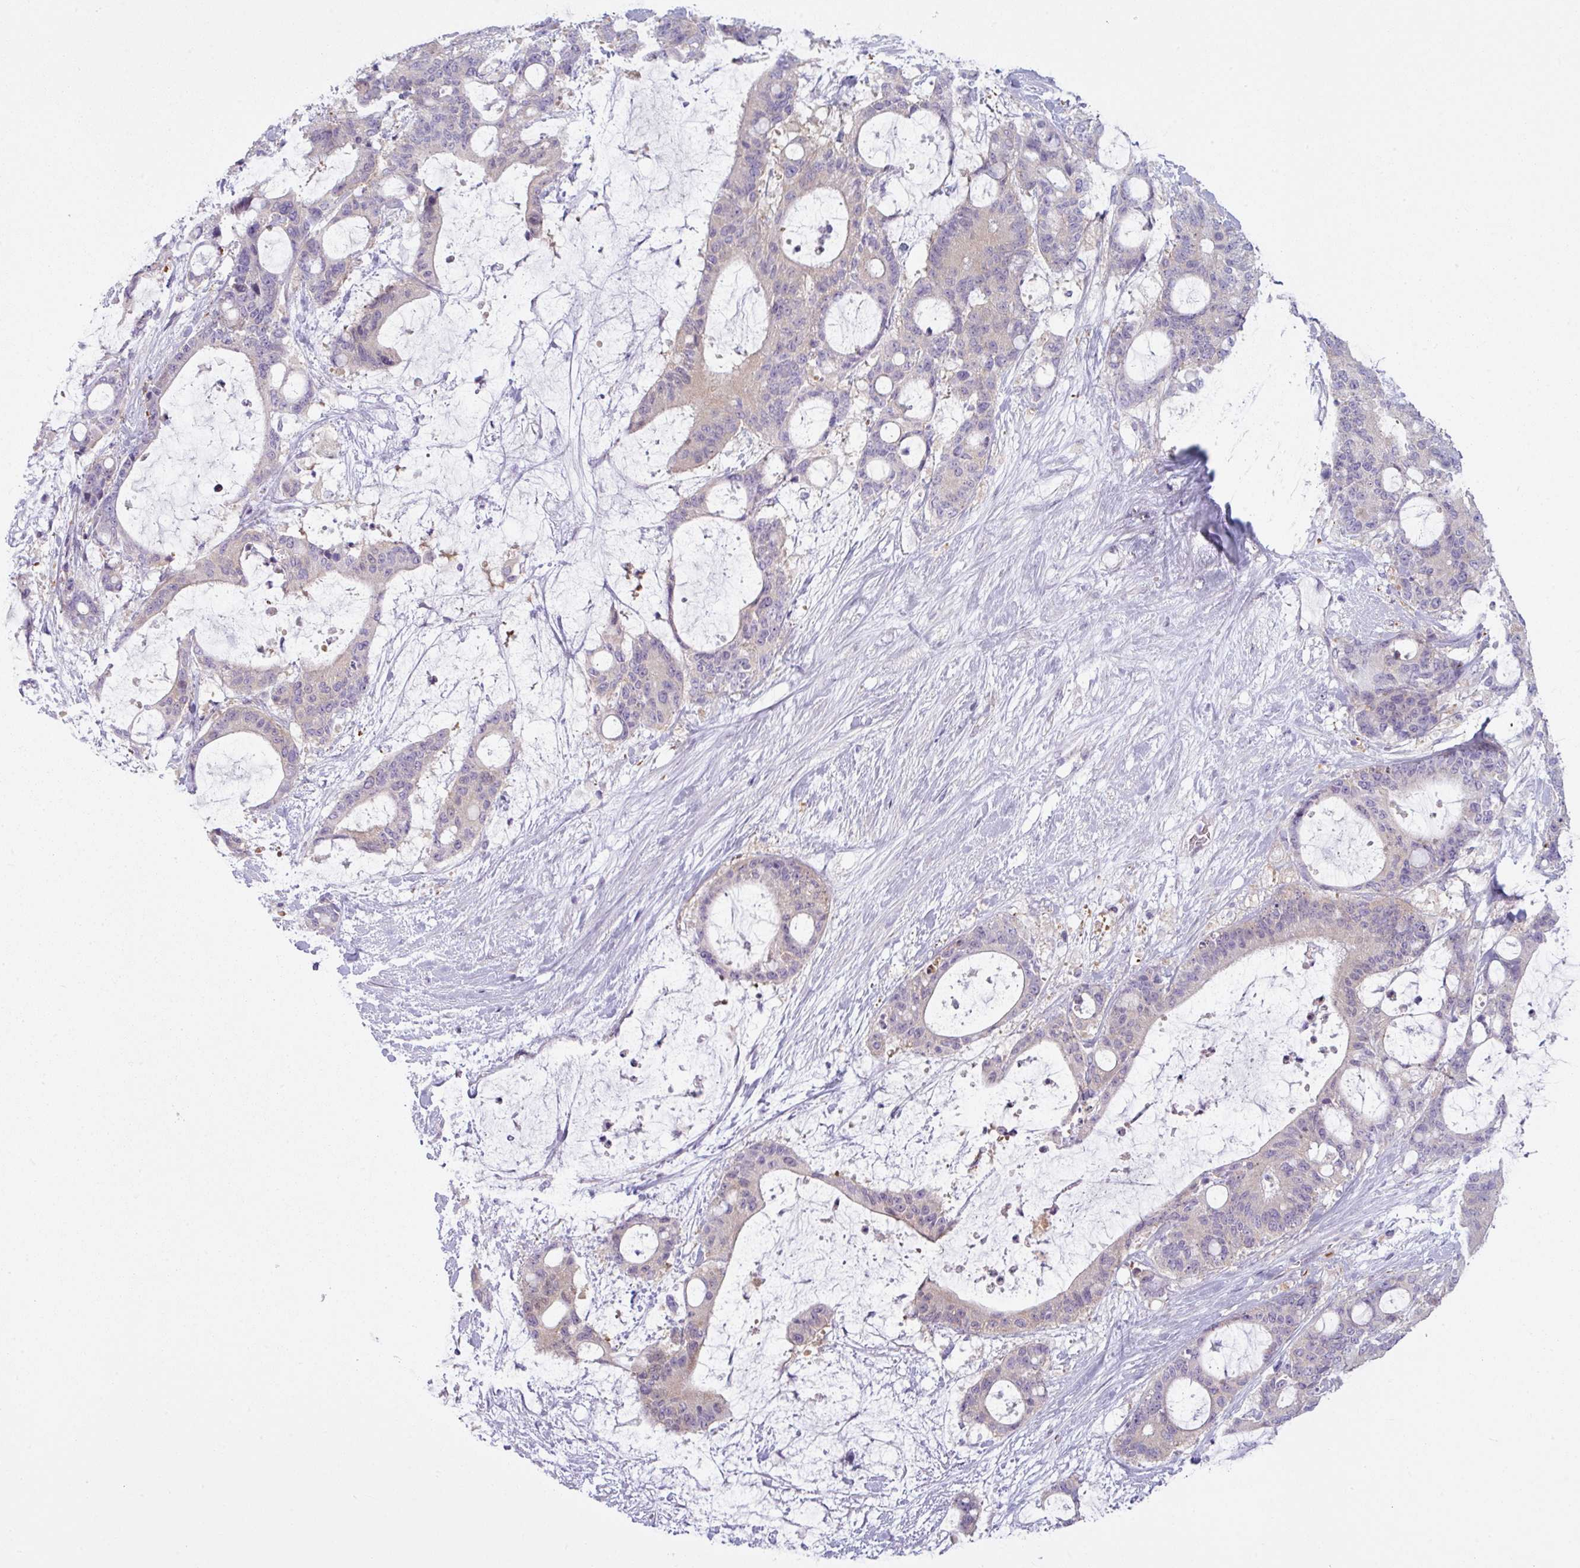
{"staining": {"intensity": "negative", "quantity": "none", "location": "none"}, "tissue": "liver cancer", "cell_type": "Tumor cells", "image_type": "cancer", "snomed": [{"axis": "morphology", "description": "Normal tissue, NOS"}, {"axis": "morphology", "description": "Cholangiocarcinoma"}, {"axis": "topography", "description": "Liver"}, {"axis": "topography", "description": "Peripheral nerve tissue"}], "caption": "Micrograph shows no protein expression in tumor cells of liver cancer (cholangiocarcinoma) tissue.", "gene": "CAMK2B", "patient": {"sex": "female", "age": 73}}